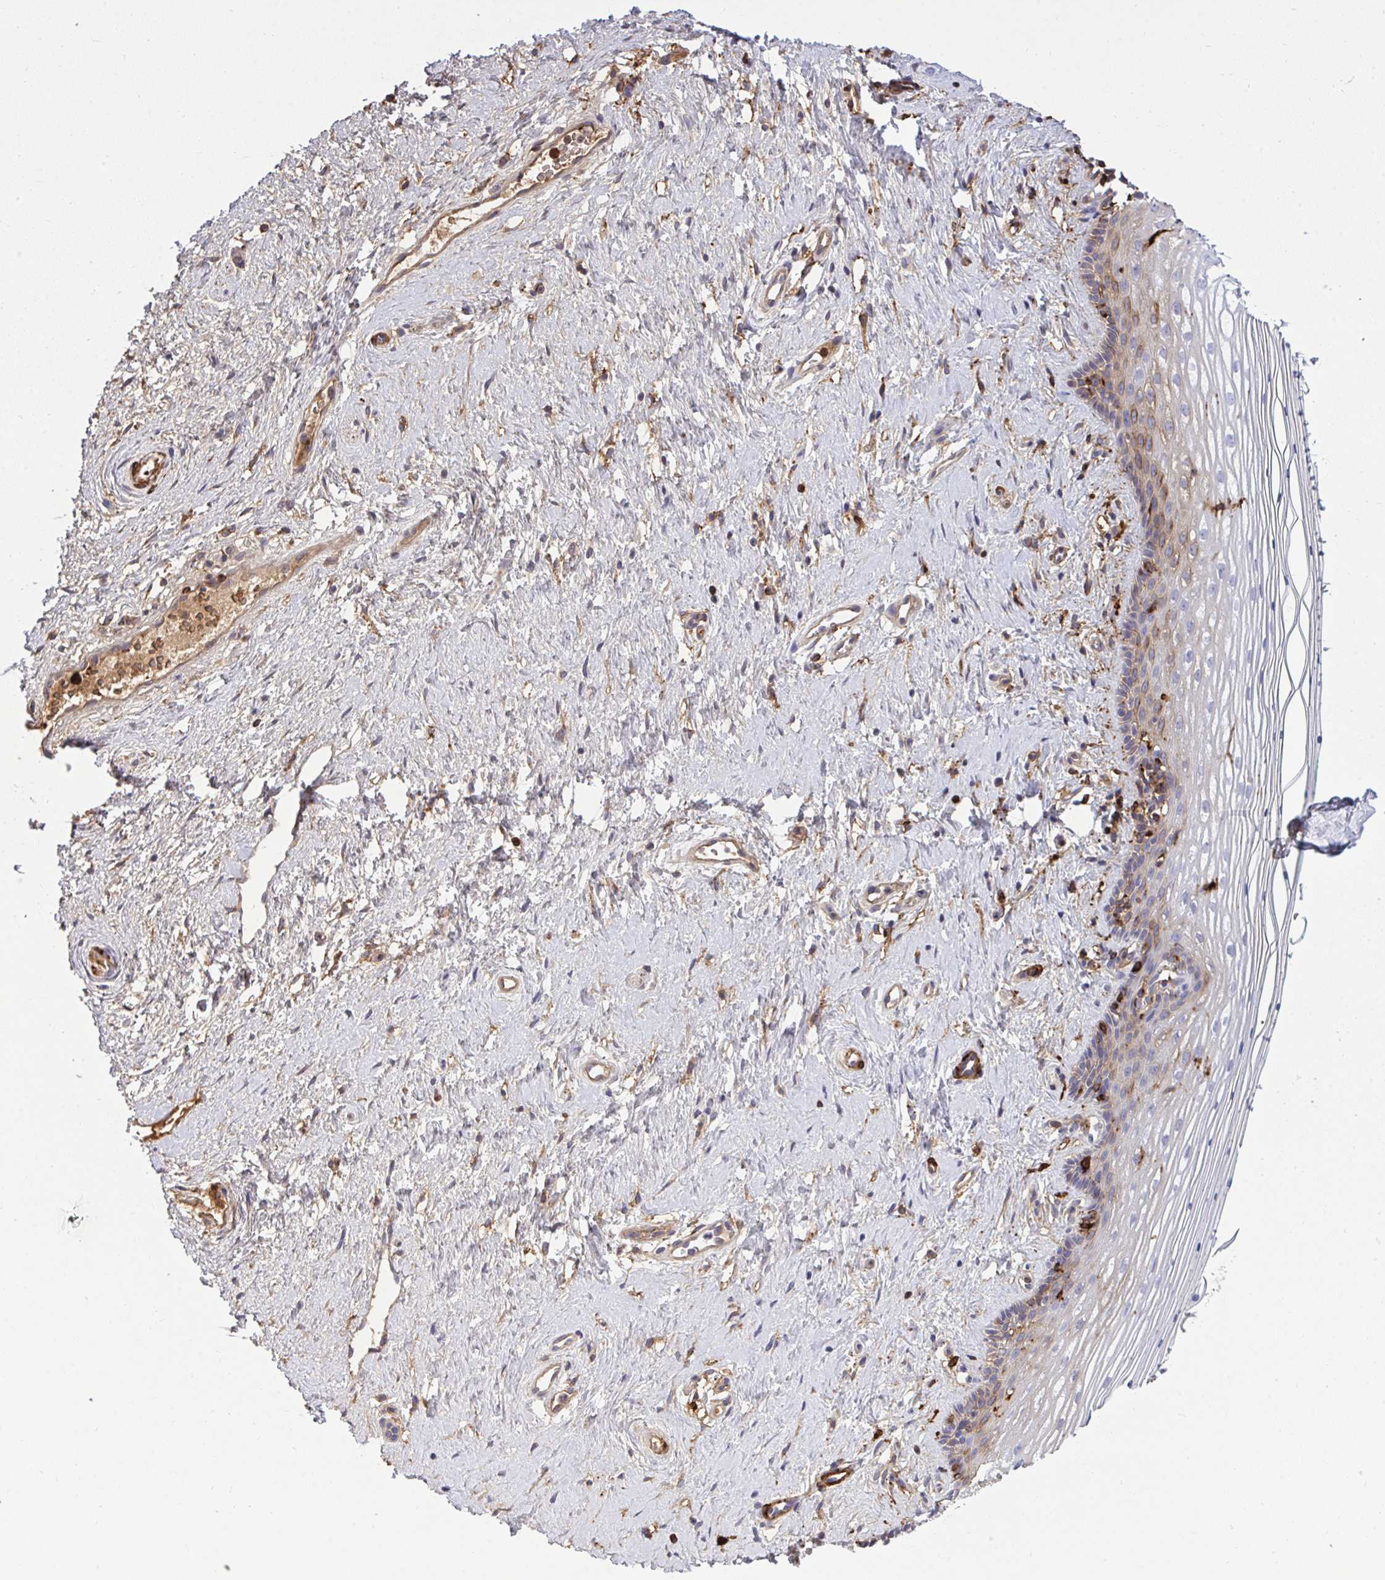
{"staining": {"intensity": "moderate", "quantity": "<25%", "location": "cytoplasmic/membranous"}, "tissue": "vagina", "cell_type": "Squamous epithelial cells", "image_type": "normal", "snomed": [{"axis": "morphology", "description": "Normal tissue, NOS"}, {"axis": "topography", "description": "Vagina"}], "caption": "Protein expression analysis of benign human vagina reveals moderate cytoplasmic/membranous staining in approximately <25% of squamous epithelial cells. Using DAB (brown) and hematoxylin (blue) stains, captured at high magnification using brightfield microscopy.", "gene": "F2", "patient": {"sex": "female", "age": 42}}